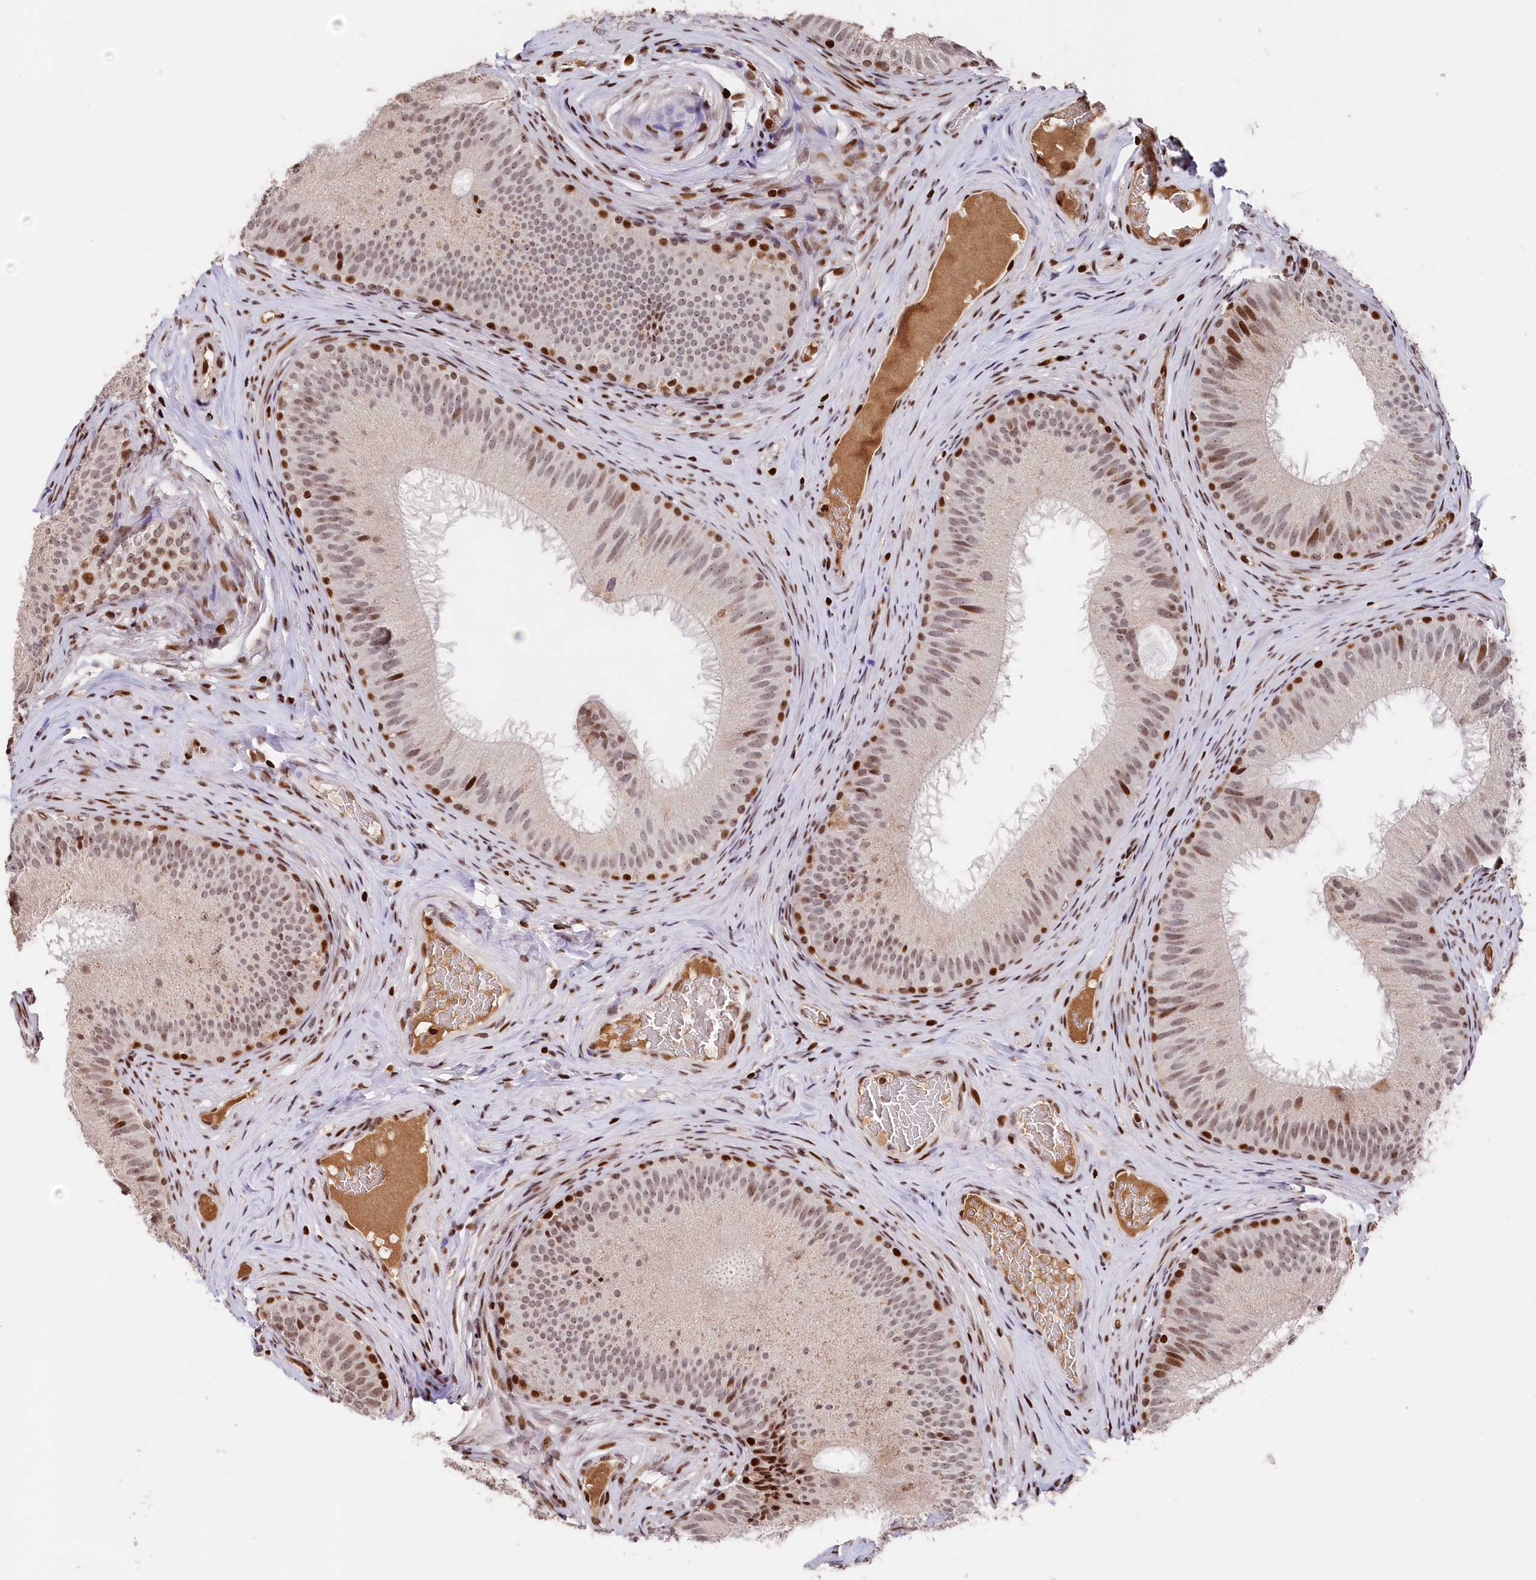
{"staining": {"intensity": "strong", "quantity": "<25%", "location": "nuclear"}, "tissue": "epididymis", "cell_type": "Glandular cells", "image_type": "normal", "snomed": [{"axis": "morphology", "description": "Normal tissue, NOS"}, {"axis": "topography", "description": "Epididymis"}], "caption": "A medium amount of strong nuclear positivity is seen in about <25% of glandular cells in benign epididymis.", "gene": "MCF2L2", "patient": {"sex": "male", "age": 34}}